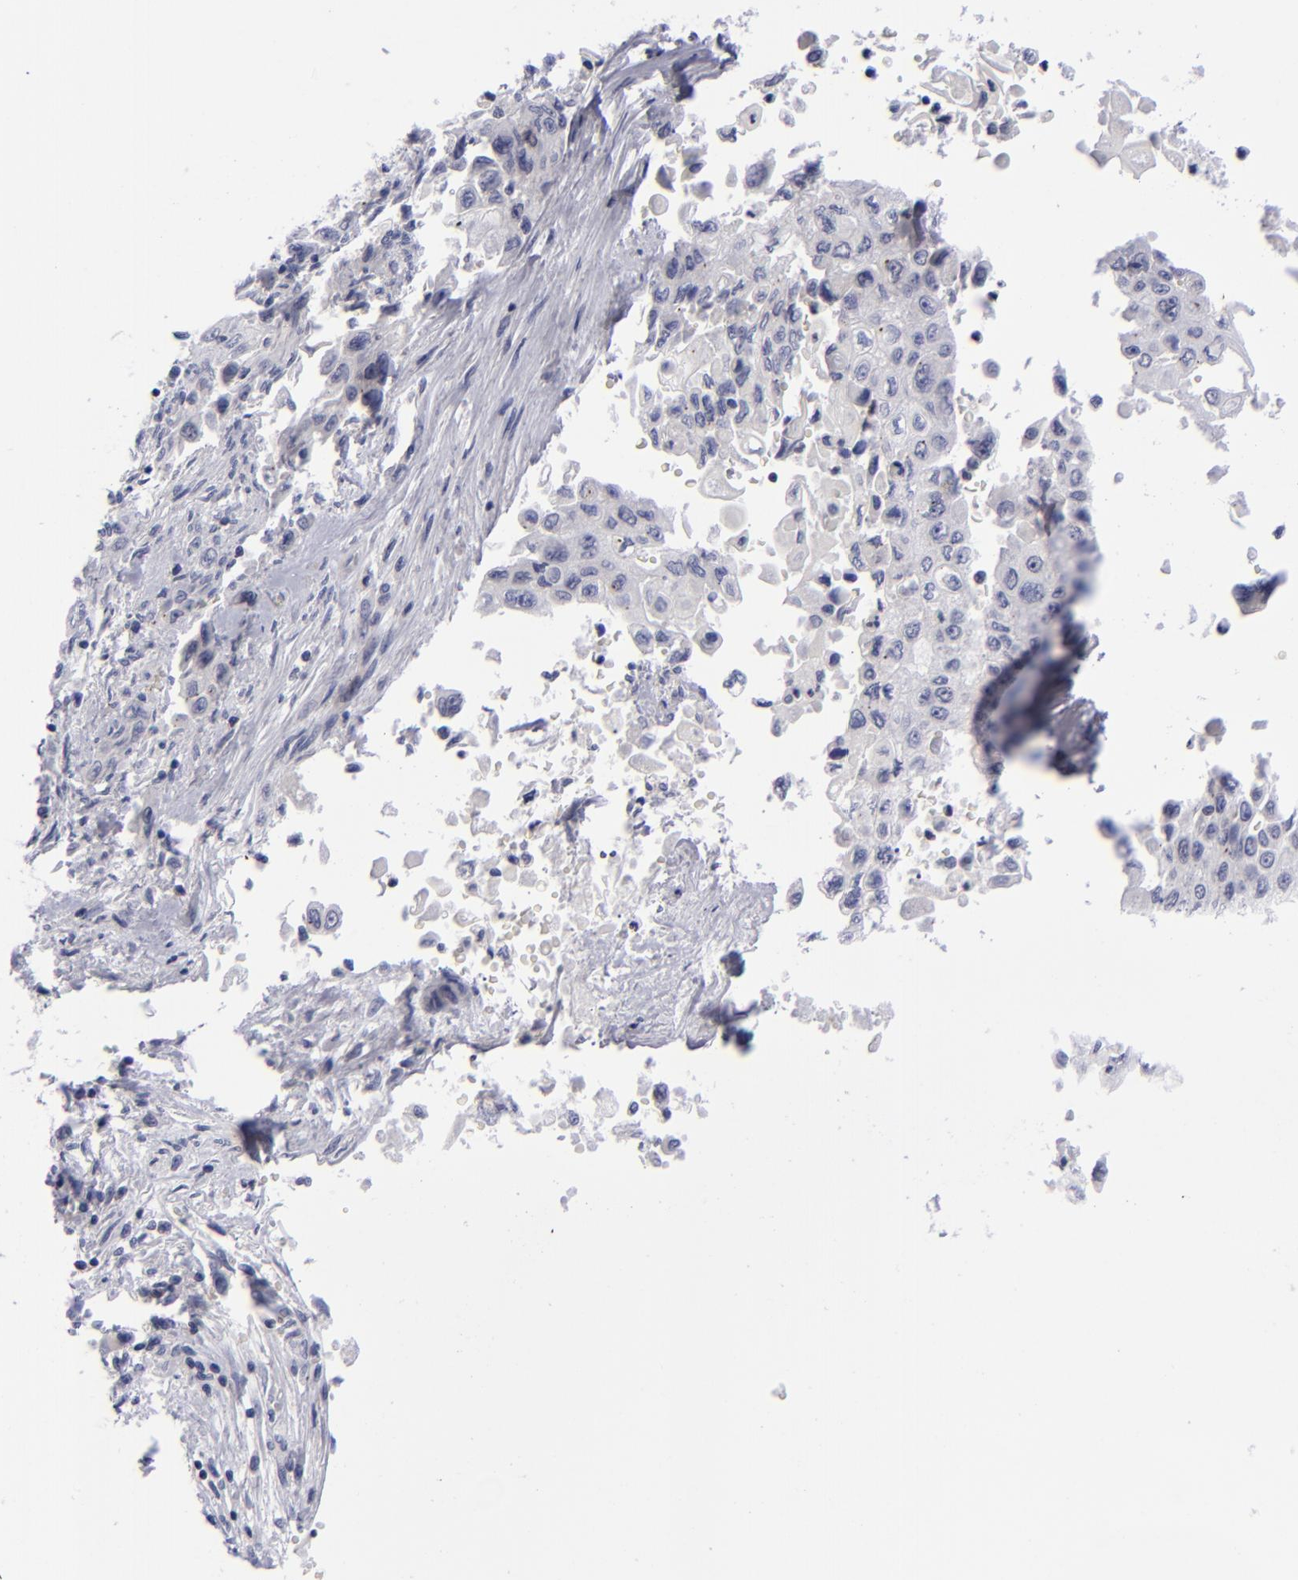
{"staining": {"intensity": "weak", "quantity": "<25%", "location": "nuclear"}, "tissue": "pancreatic cancer", "cell_type": "Tumor cells", "image_type": "cancer", "snomed": [{"axis": "morphology", "description": "Adenocarcinoma, NOS"}, {"axis": "topography", "description": "Pancreas"}], "caption": "Immunohistochemistry (IHC) histopathology image of neoplastic tissue: pancreatic cancer (adenocarcinoma) stained with DAB displays no significant protein staining in tumor cells.", "gene": "AURKA", "patient": {"sex": "male", "age": 70}}